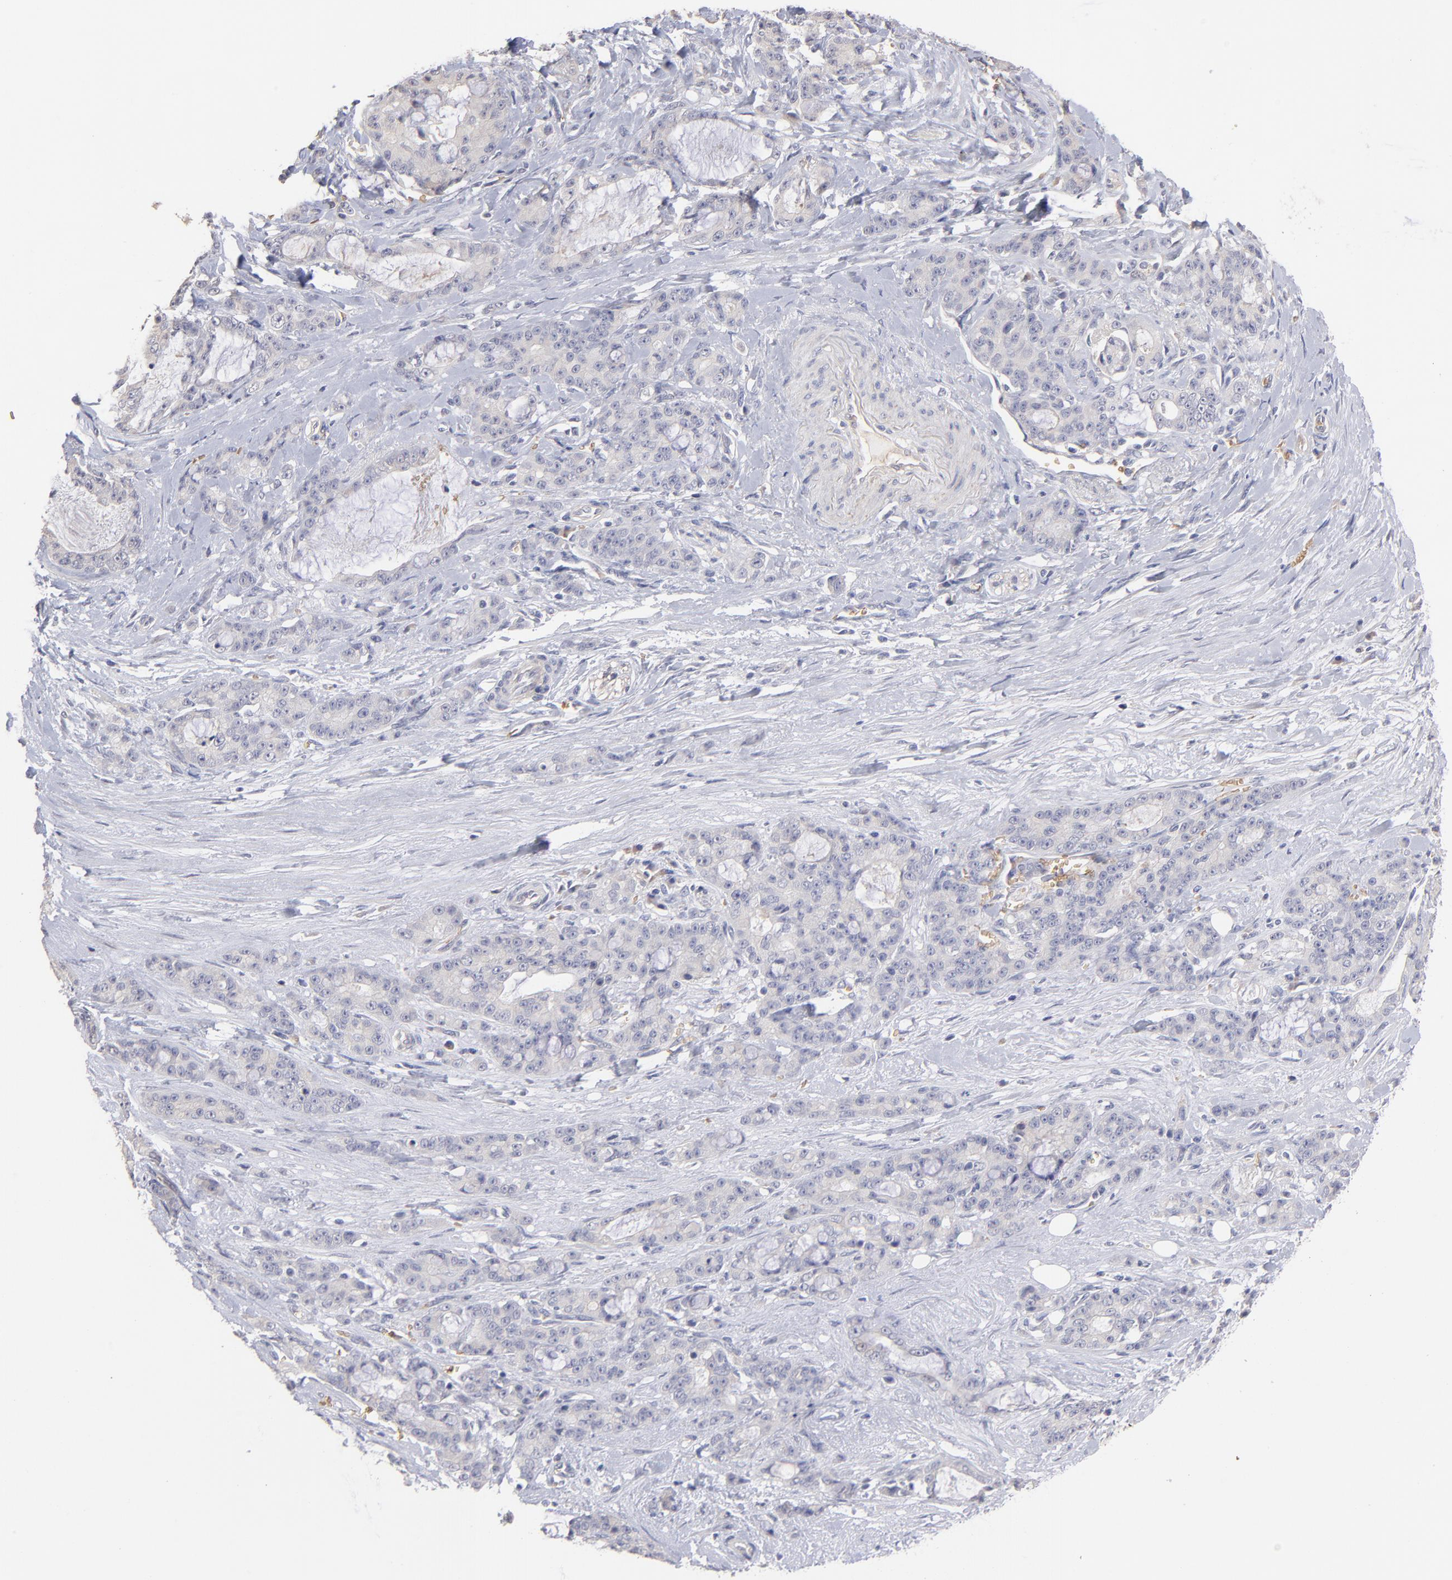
{"staining": {"intensity": "negative", "quantity": "none", "location": "none"}, "tissue": "pancreatic cancer", "cell_type": "Tumor cells", "image_type": "cancer", "snomed": [{"axis": "morphology", "description": "Adenocarcinoma, NOS"}, {"axis": "topography", "description": "Pancreas"}], "caption": "An IHC micrograph of adenocarcinoma (pancreatic) is shown. There is no staining in tumor cells of adenocarcinoma (pancreatic).", "gene": "F13B", "patient": {"sex": "female", "age": 73}}